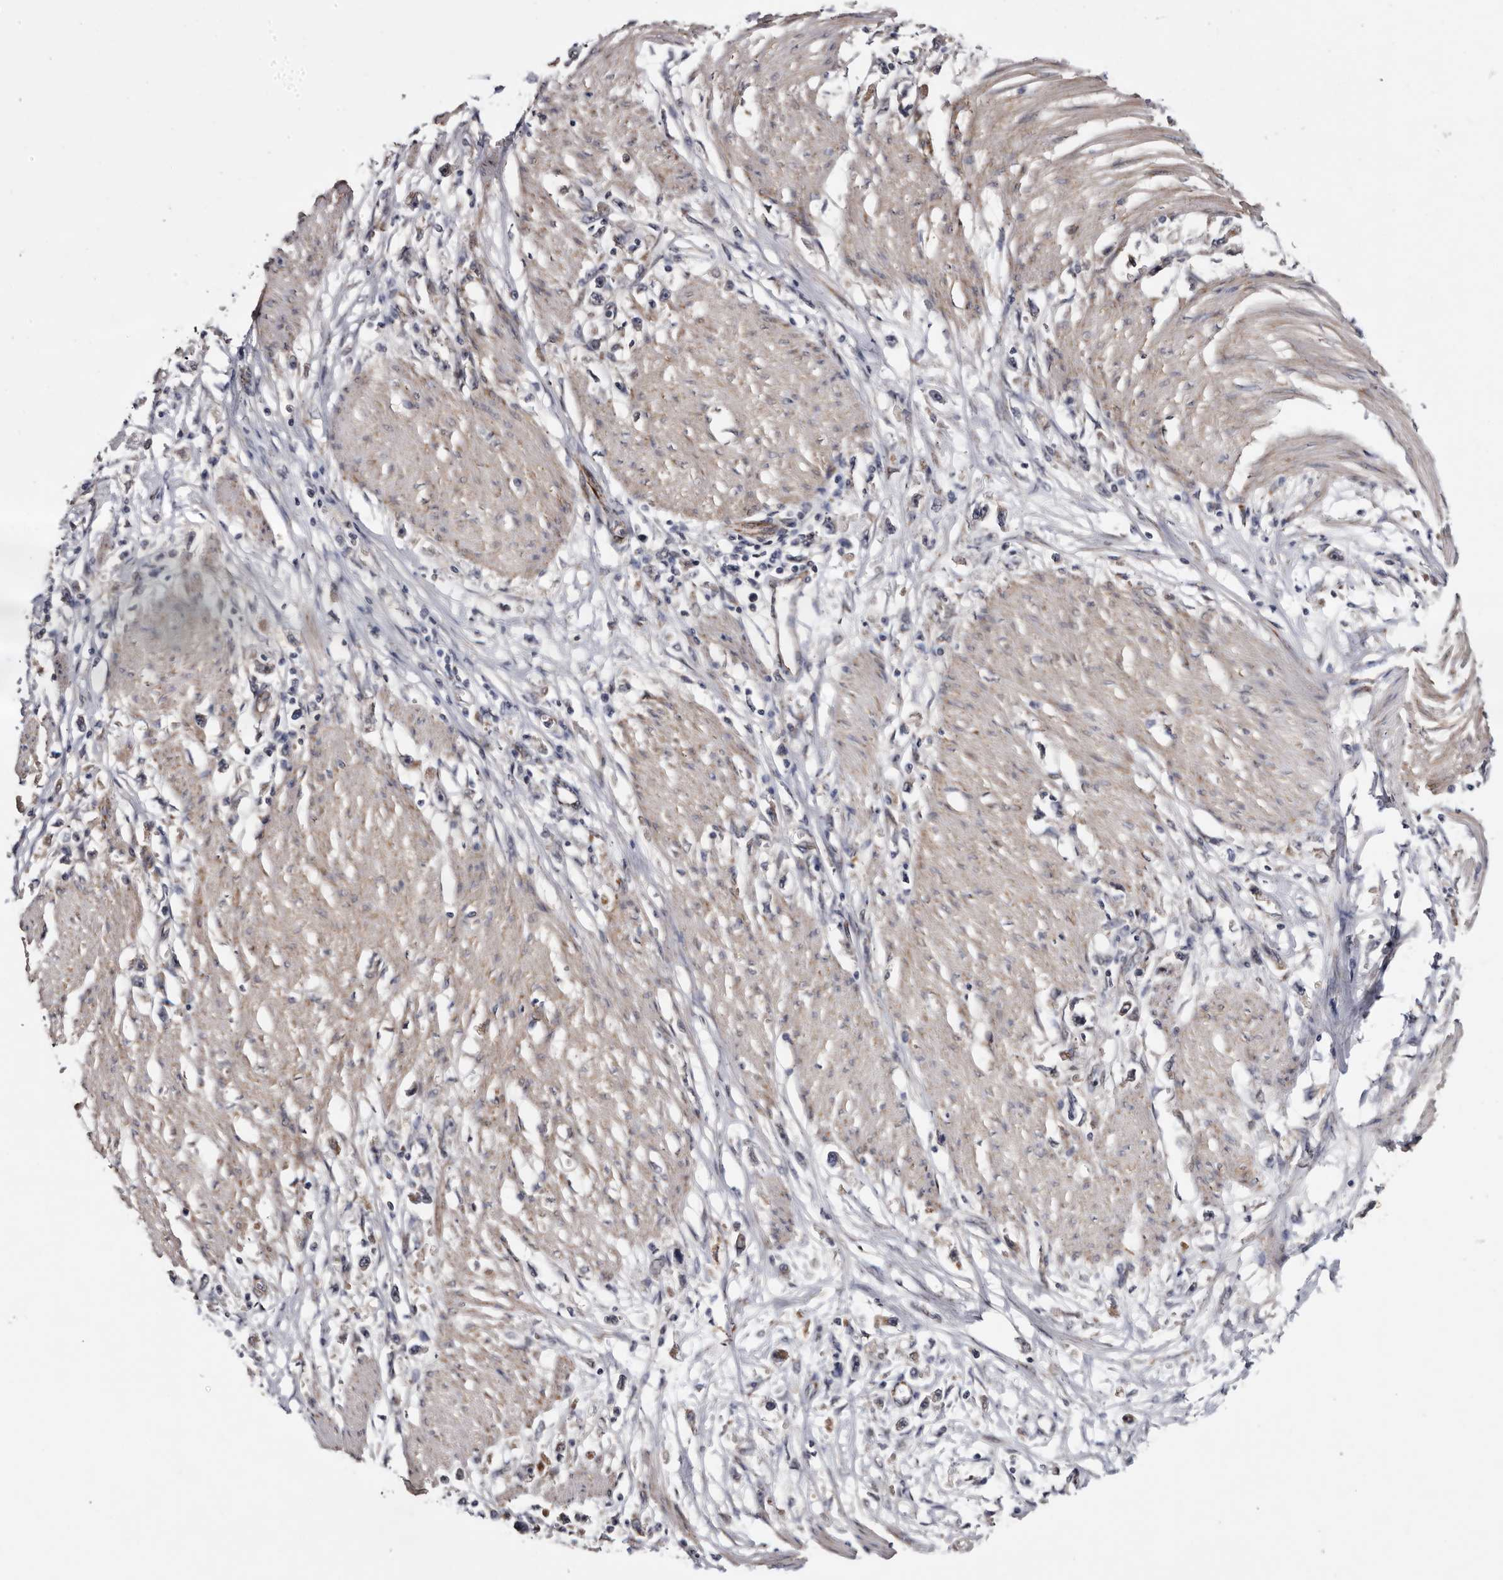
{"staining": {"intensity": "weak", "quantity": "<25%", "location": "cytoplasmic/membranous"}, "tissue": "stomach cancer", "cell_type": "Tumor cells", "image_type": "cancer", "snomed": [{"axis": "morphology", "description": "Adenocarcinoma, NOS"}, {"axis": "topography", "description": "Stomach"}], "caption": "IHC photomicrograph of neoplastic tissue: human stomach adenocarcinoma stained with DAB demonstrates no significant protein positivity in tumor cells. Brightfield microscopy of immunohistochemistry (IHC) stained with DAB (3,3'-diaminobenzidine) (brown) and hematoxylin (blue), captured at high magnification.", "gene": "ARMCX2", "patient": {"sex": "female", "age": 59}}